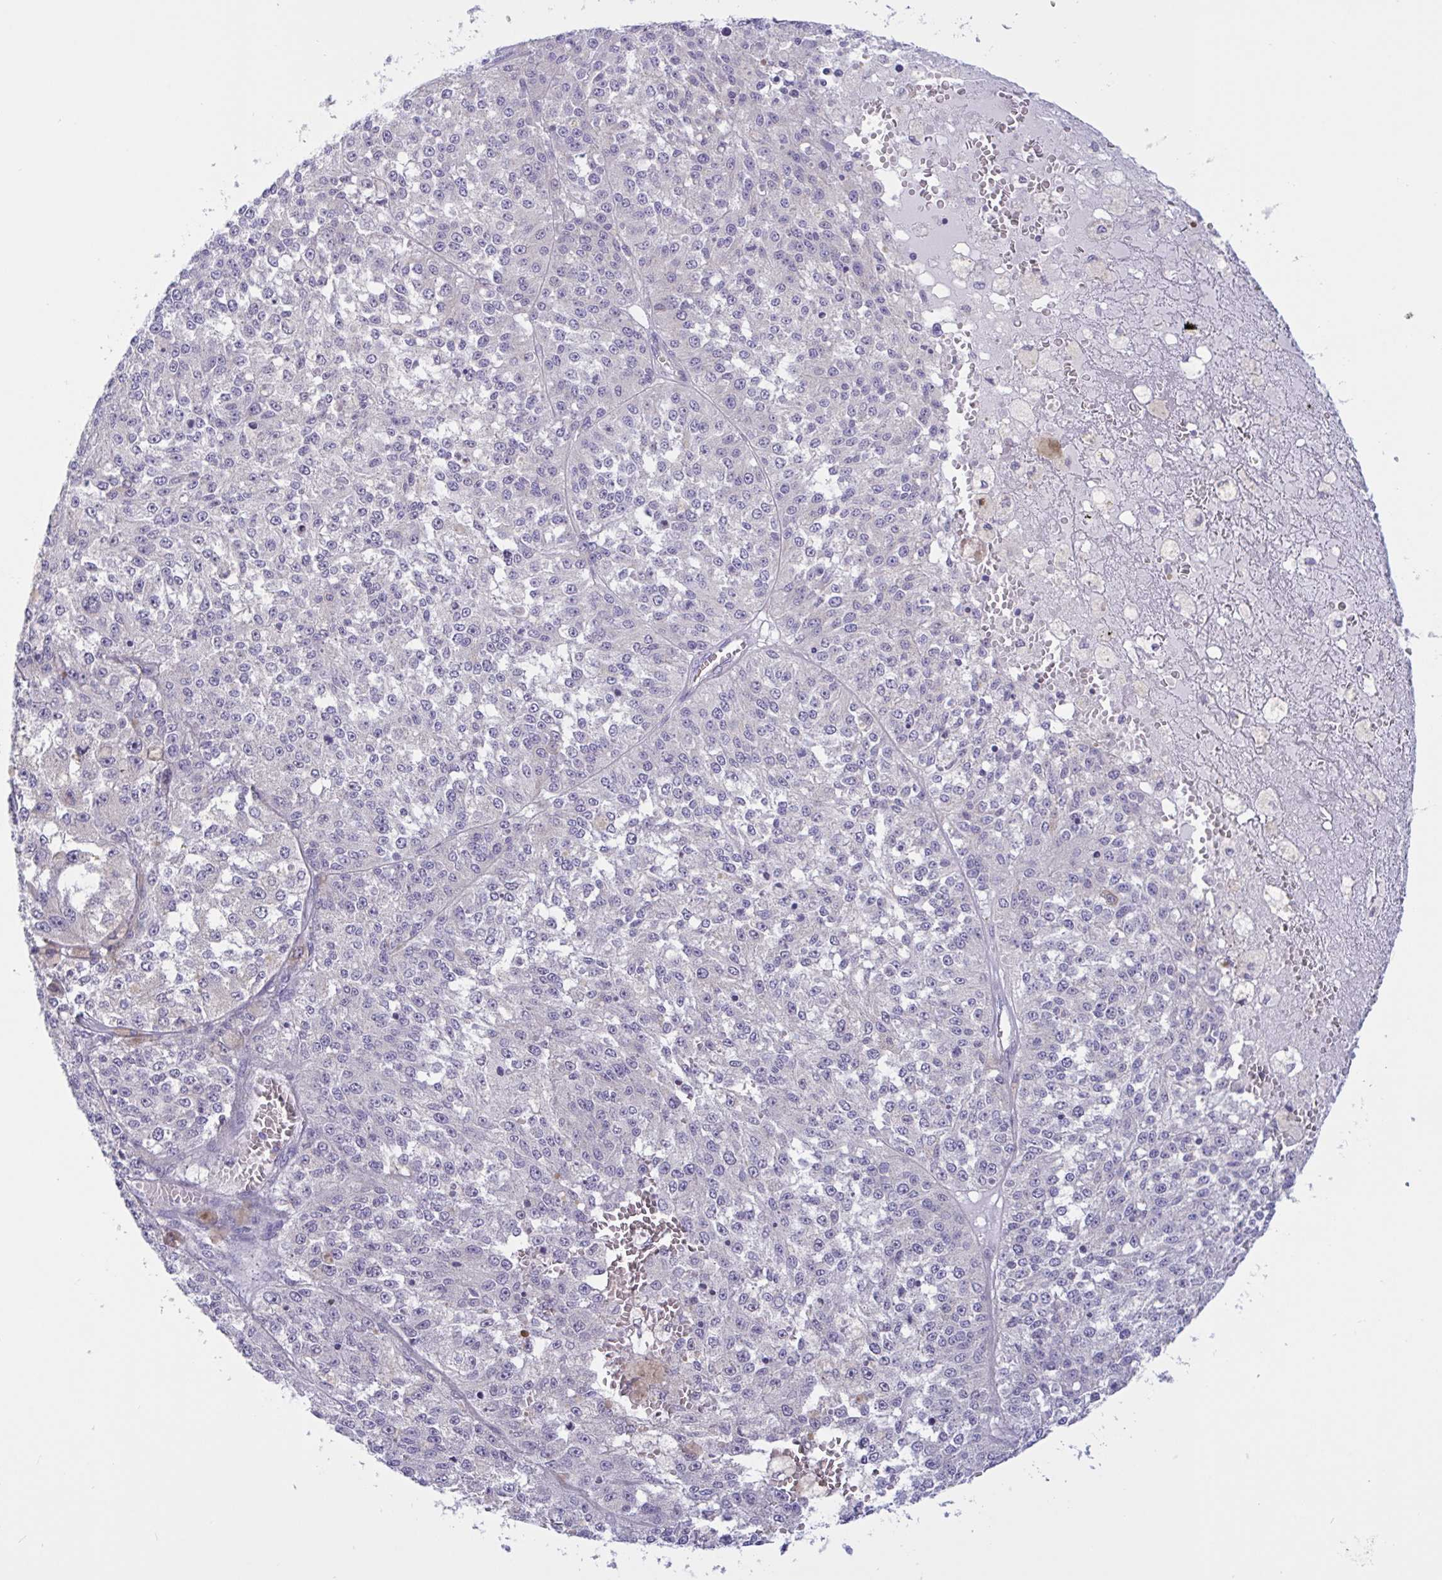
{"staining": {"intensity": "negative", "quantity": "none", "location": "none"}, "tissue": "melanoma", "cell_type": "Tumor cells", "image_type": "cancer", "snomed": [{"axis": "morphology", "description": "Malignant melanoma, Metastatic site"}, {"axis": "topography", "description": "Lymph node"}], "caption": "DAB immunohistochemical staining of human malignant melanoma (metastatic site) reveals no significant expression in tumor cells. (Immunohistochemistry, brightfield microscopy, high magnification).", "gene": "OXLD1", "patient": {"sex": "female", "age": 64}}